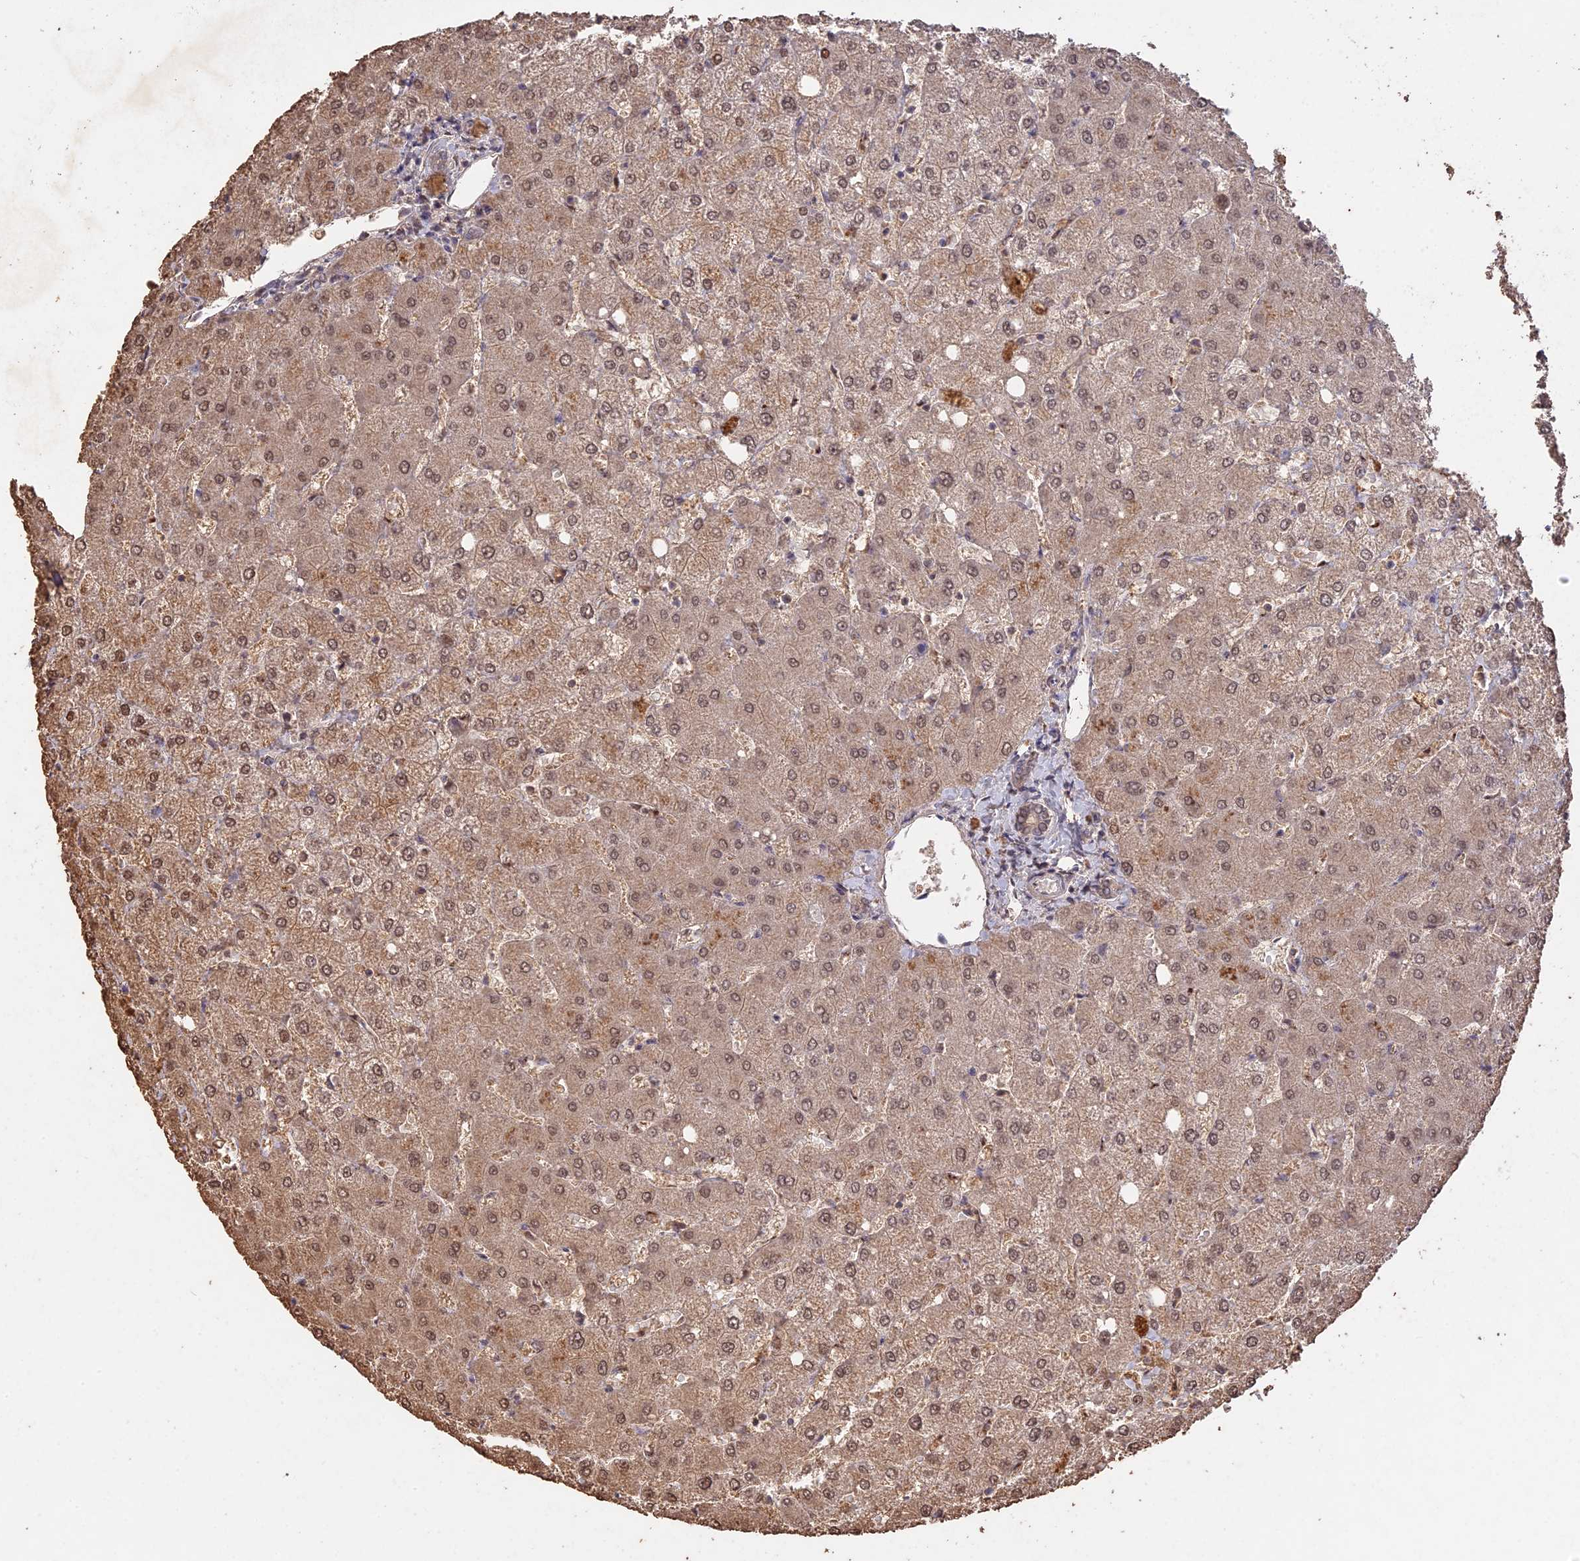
{"staining": {"intensity": "weak", "quantity": ">75%", "location": "cytoplasmic/membranous,nuclear"}, "tissue": "liver", "cell_type": "Cholangiocytes", "image_type": "normal", "snomed": [{"axis": "morphology", "description": "Normal tissue, NOS"}, {"axis": "topography", "description": "Liver"}], "caption": "Cholangiocytes demonstrate weak cytoplasmic/membranous,nuclear positivity in approximately >75% of cells in unremarkable liver. The protein is stained brown, and the nuclei are stained in blue (DAB IHC with brightfield microscopy, high magnification).", "gene": "PSMC6", "patient": {"sex": "female", "age": 54}}